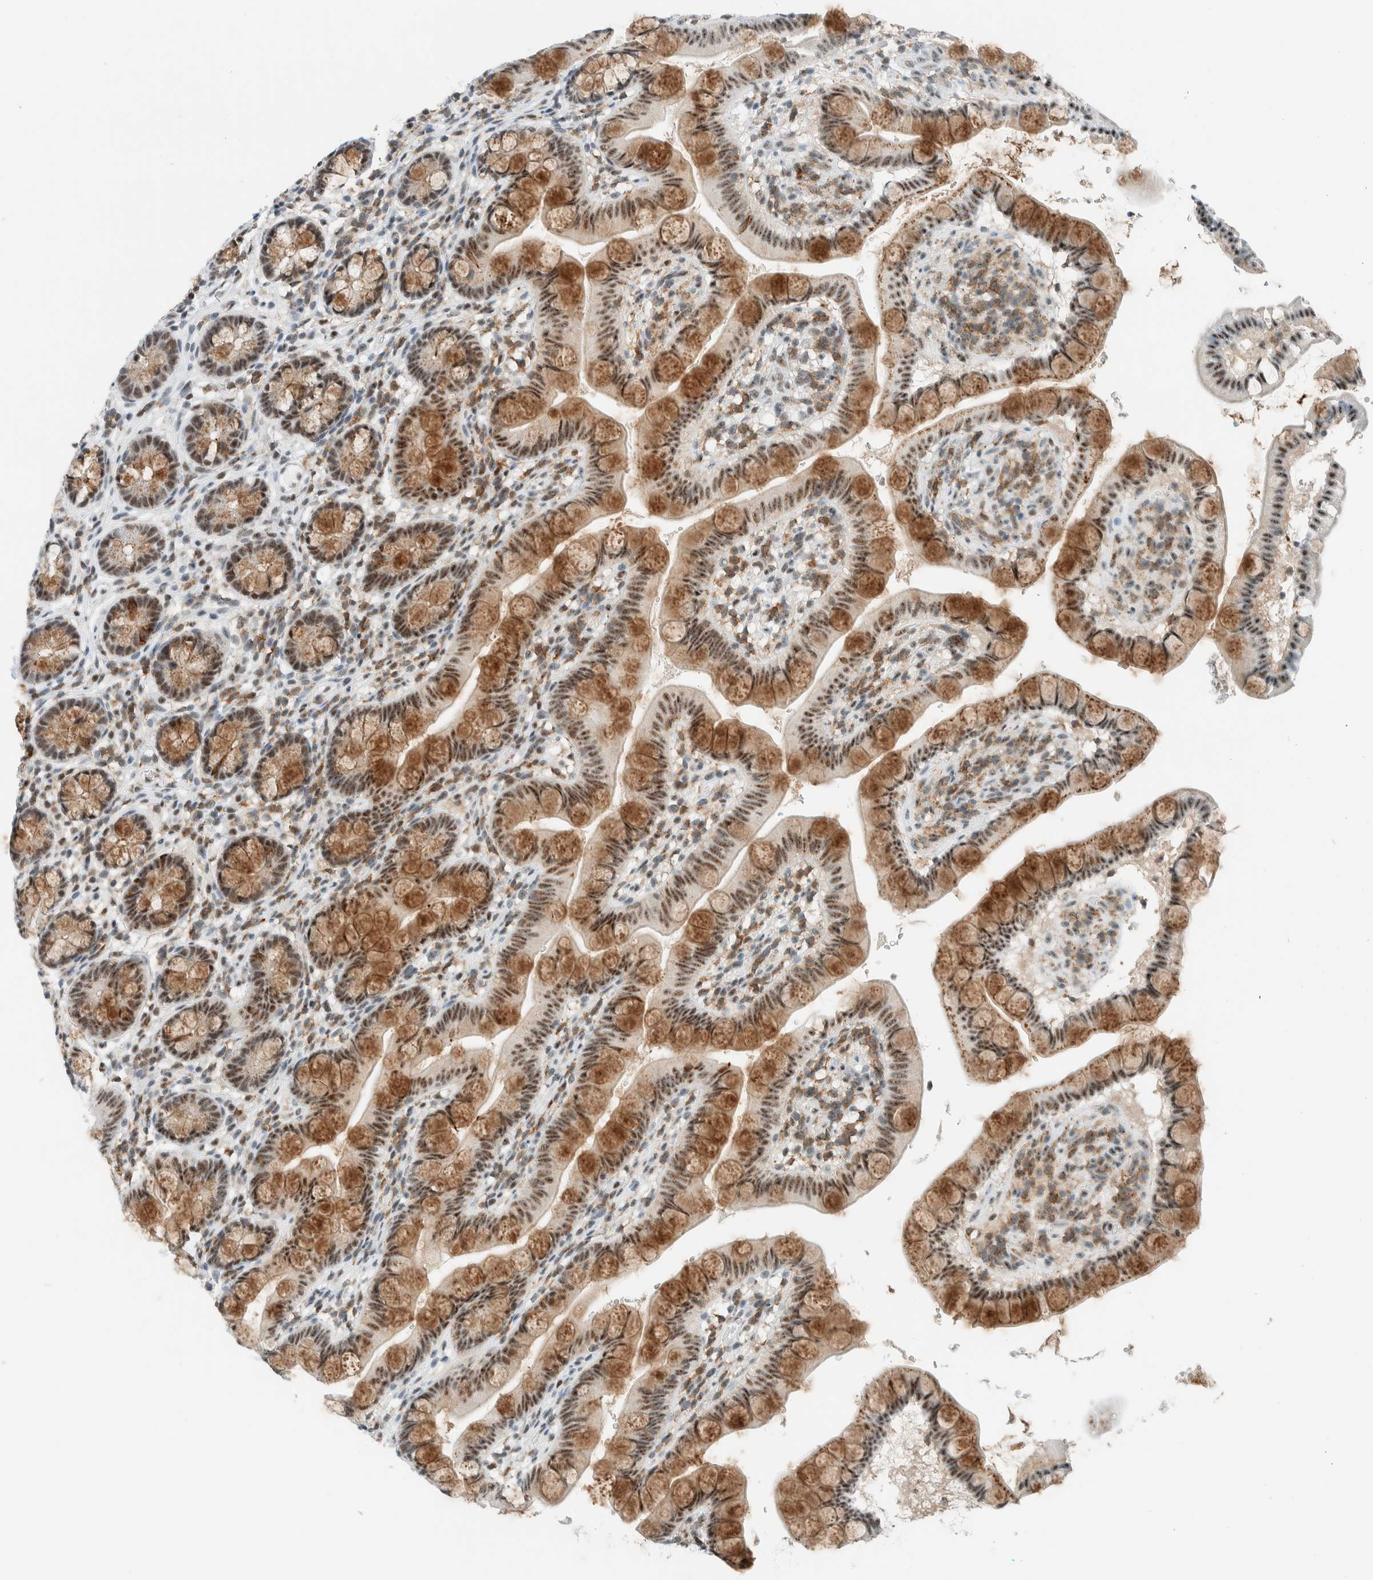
{"staining": {"intensity": "moderate", "quantity": ">75%", "location": "cytoplasmic/membranous,nuclear"}, "tissue": "small intestine", "cell_type": "Glandular cells", "image_type": "normal", "snomed": [{"axis": "morphology", "description": "Normal tissue, NOS"}, {"axis": "topography", "description": "Small intestine"}], "caption": "This histopathology image displays IHC staining of normal small intestine, with medium moderate cytoplasmic/membranous,nuclear expression in about >75% of glandular cells.", "gene": "CYSRT1", "patient": {"sex": "female", "age": 84}}